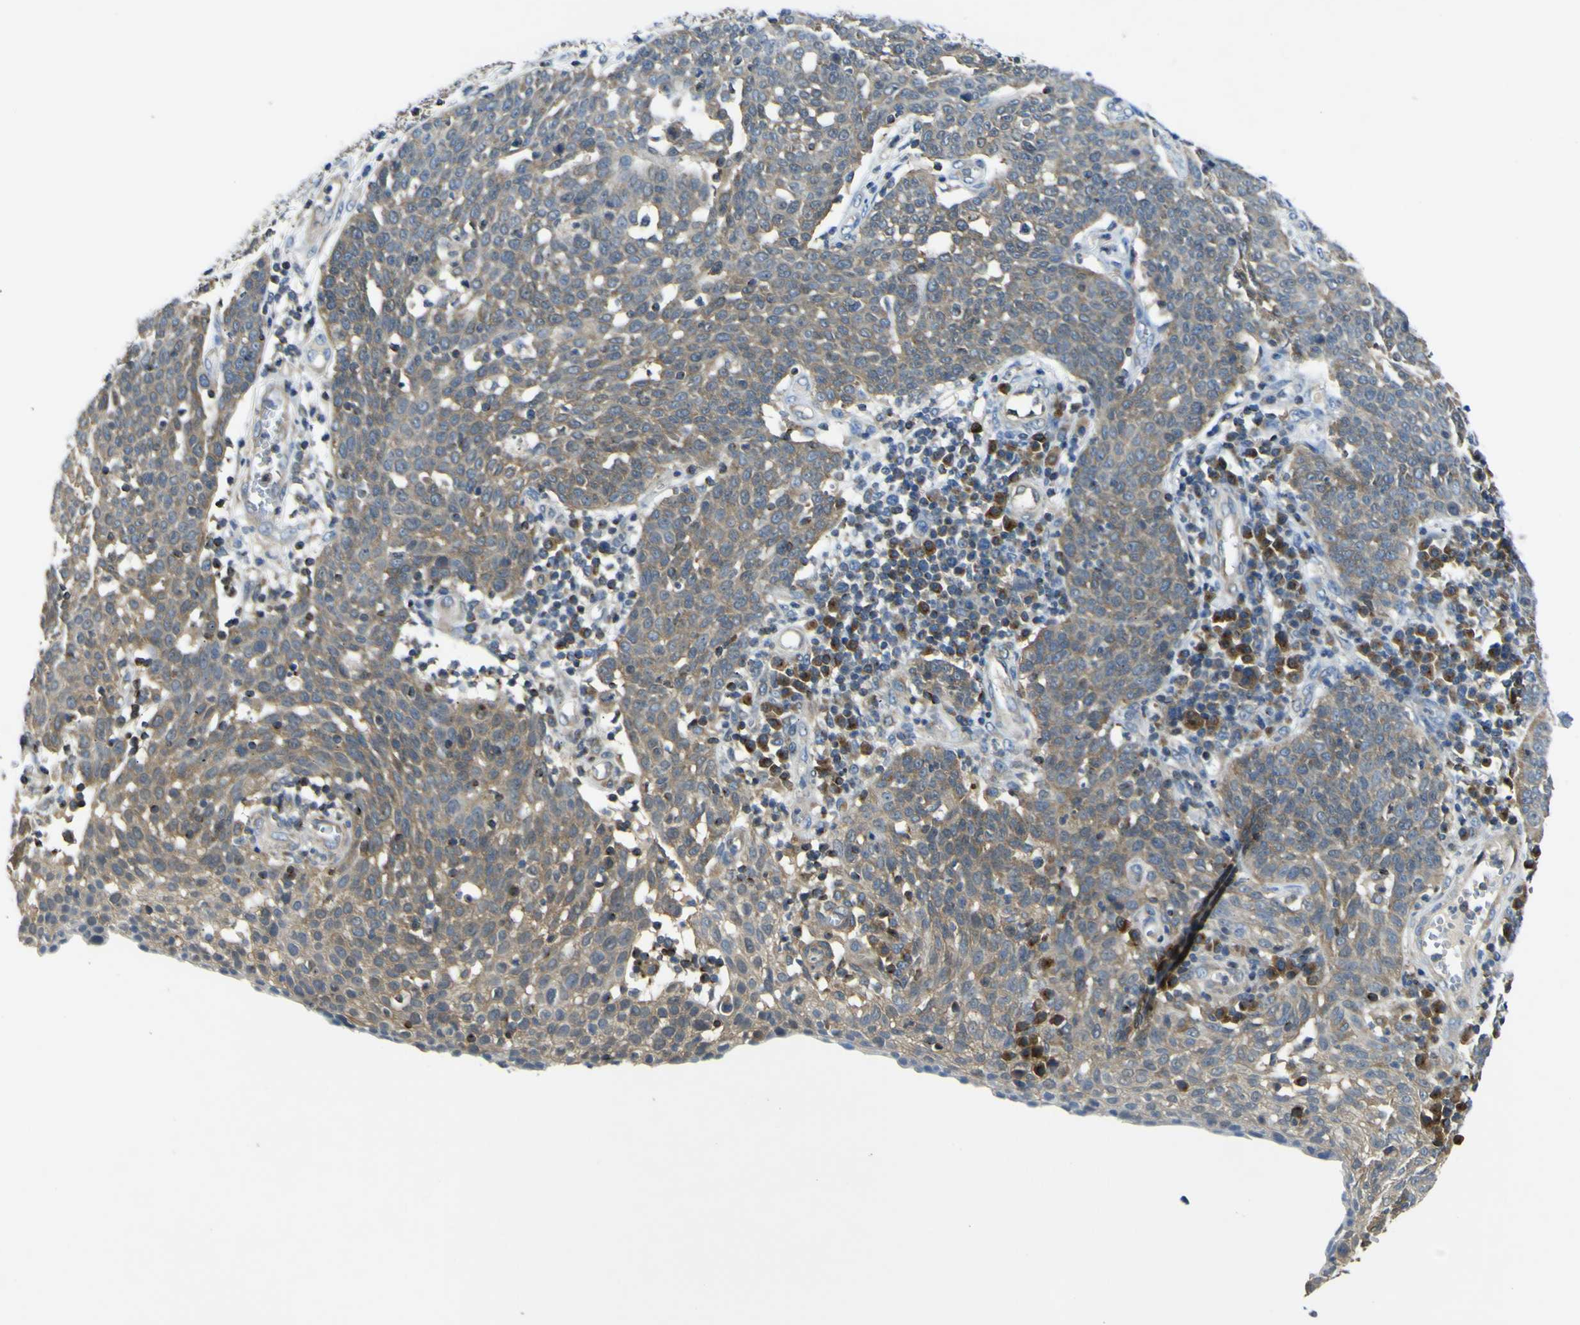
{"staining": {"intensity": "moderate", "quantity": "25%-75%", "location": "cytoplasmic/membranous"}, "tissue": "cervical cancer", "cell_type": "Tumor cells", "image_type": "cancer", "snomed": [{"axis": "morphology", "description": "Squamous cell carcinoma, NOS"}, {"axis": "topography", "description": "Cervix"}], "caption": "A brown stain shows moderate cytoplasmic/membranous expression of a protein in cervical cancer tumor cells.", "gene": "EML2", "patient": {"sex": "female", "age": 34}}